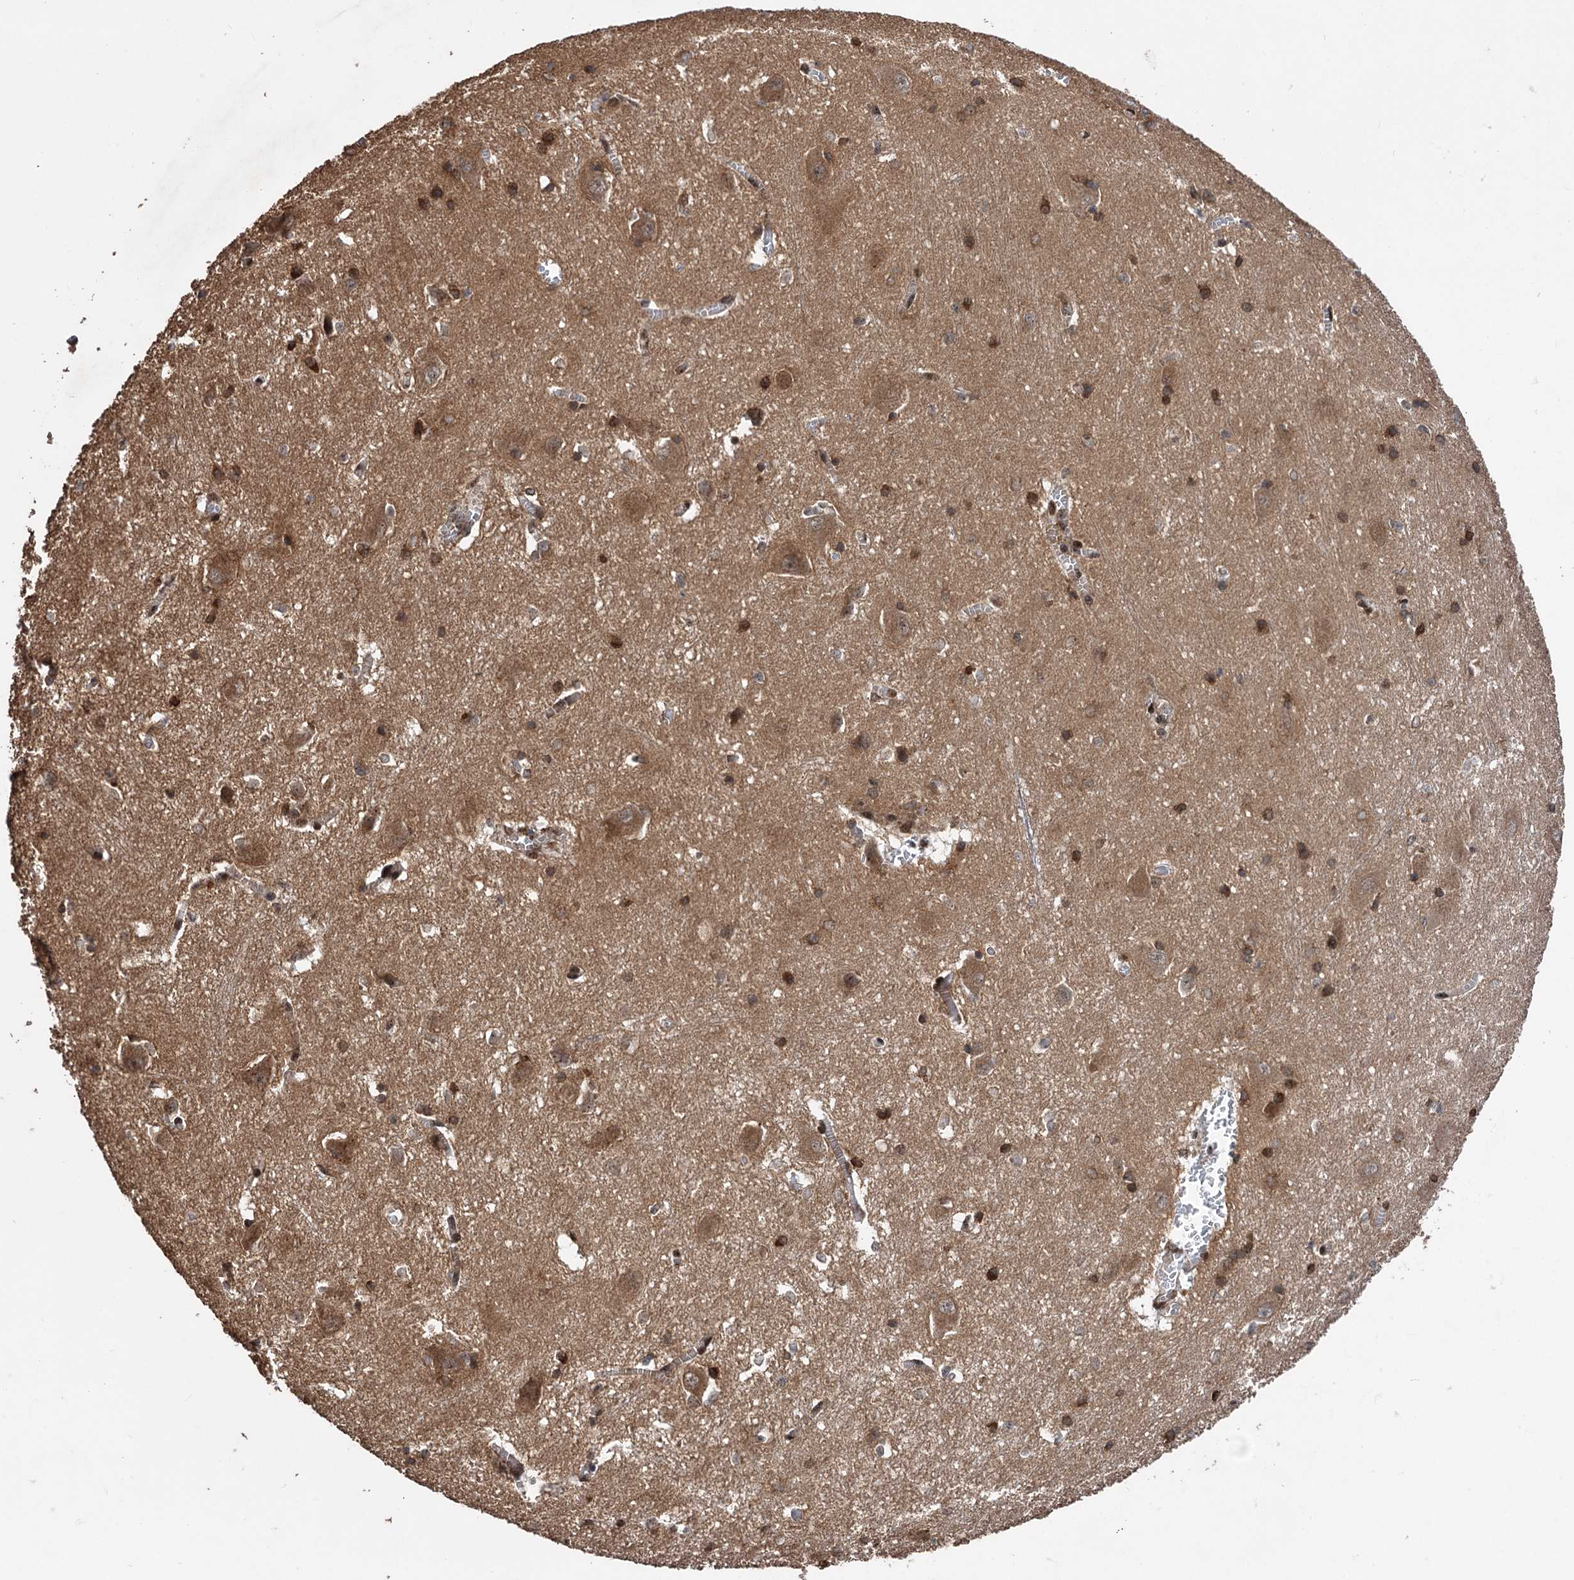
{"staining": {"intensity": "moderate", "quantity": "25%-75%", "location": "cytoplasmic/membranous"}, "tissue": "caudate", "cell_type": "Glial cells", "image_type": "normal", "snomed": [{"axis": "morphology", "description": "Normal tissue, NOS"}, {"axis": "topography", "description": "Lateral ventricle wall"}], "caption": "Immunohistochemical staining of normal caudate shows medium levels of moderate cytoplasmic/membranous expression in about 25%-75% of glial cells.", "gene": "MESD", "patient": {"sex": "male", "age": 37}}